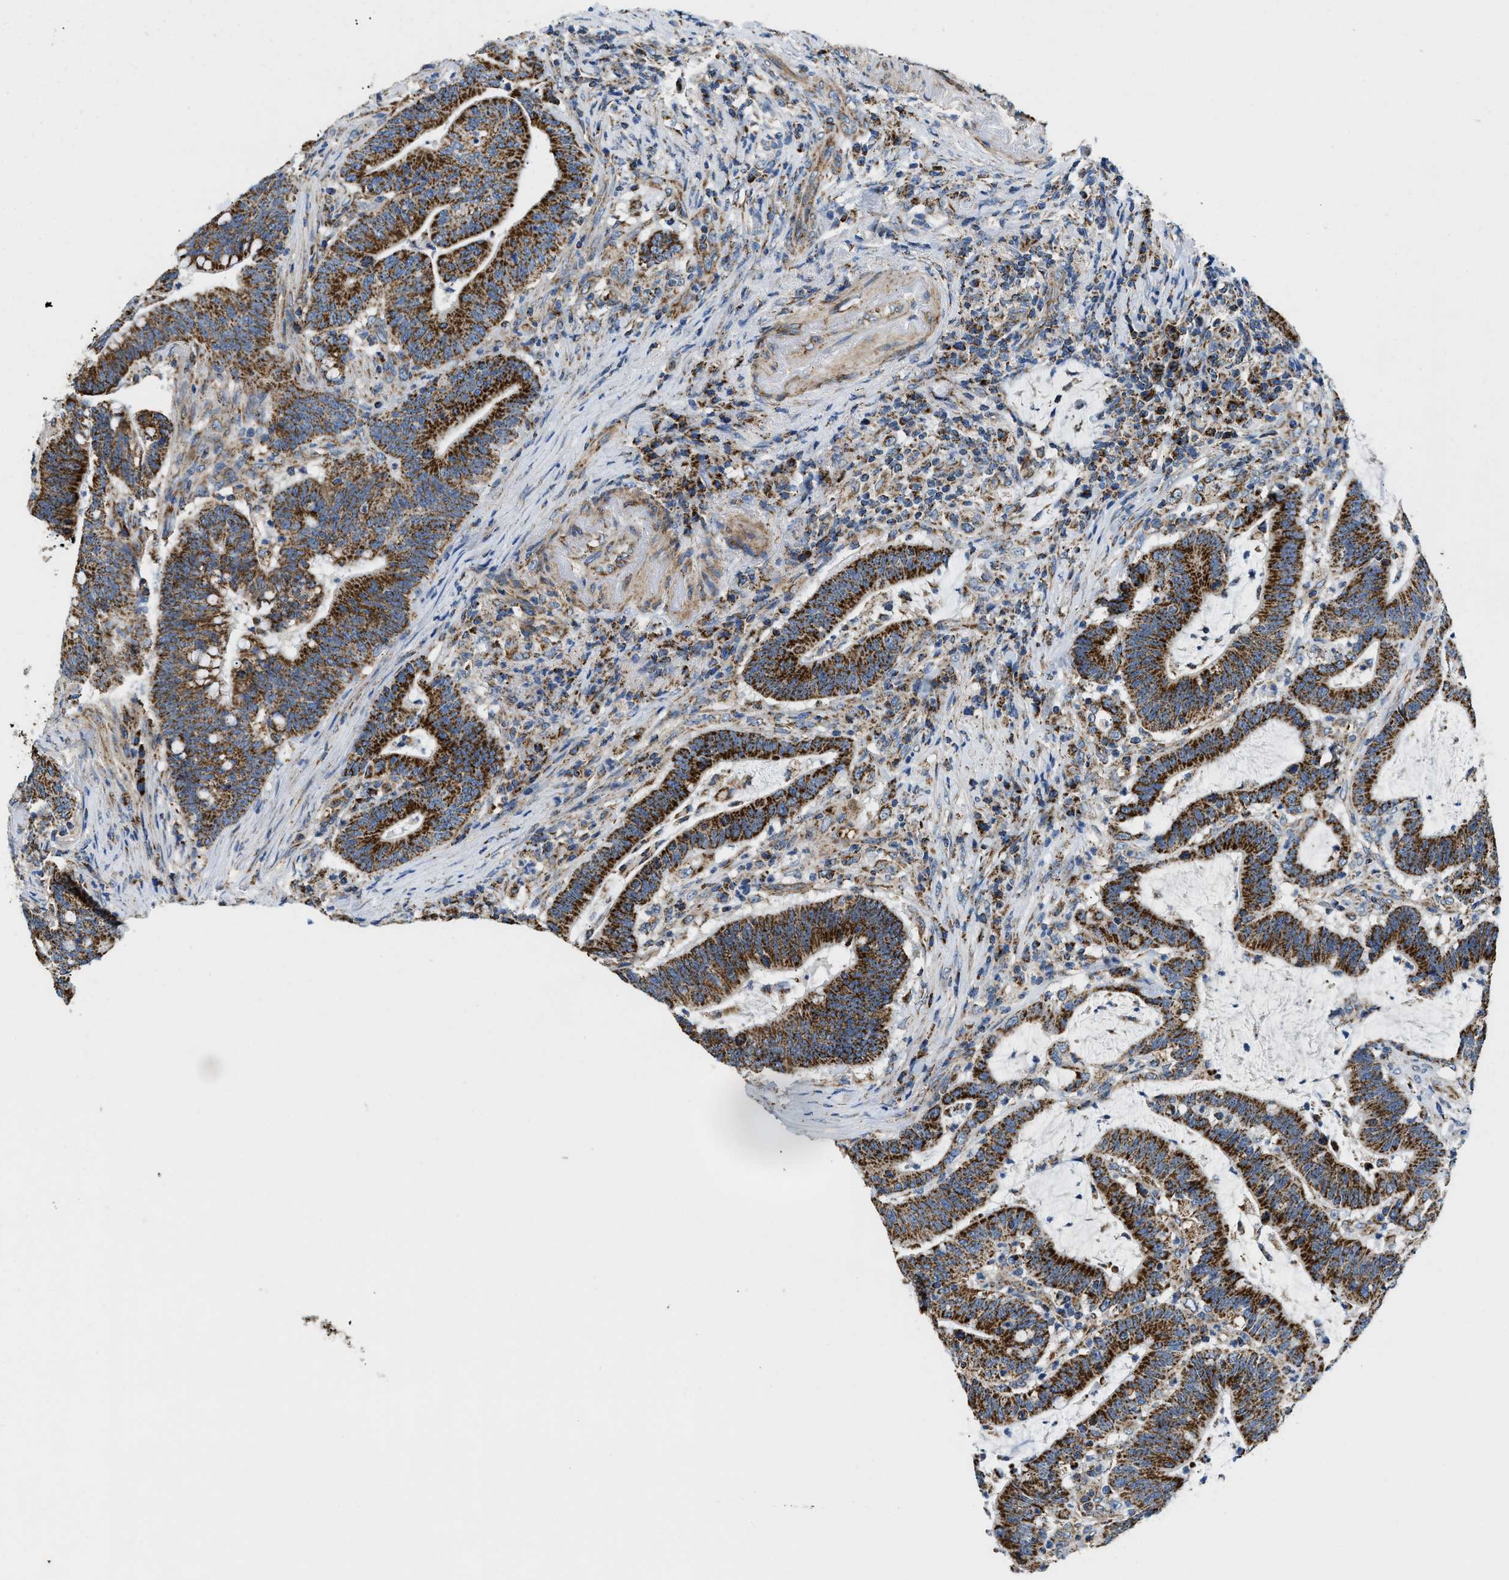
{"staining": {"intensity": "strong", "quantity": ">75%", "location": "cytoplasmic/membranous"}, "tissue": "colorectal cancer", "cell_type": "Tumor cells", "image_type": "cancer", "snomed": [{"axis": "morphology", "description": "Normal tissue, NOS"}, {"axis": "morphology", "description": "Adenocarcinoma, NOS"}, {"axis": "topography", "description": "Colon"}], "caption": "Colorectal cancer (adenocarcinoma) stained for a protein demonstrates strong cytoplasmic/membranous positivity in tumor cells.", "gene": "STK33", "patient": {"sex": "female", "age": 66}}